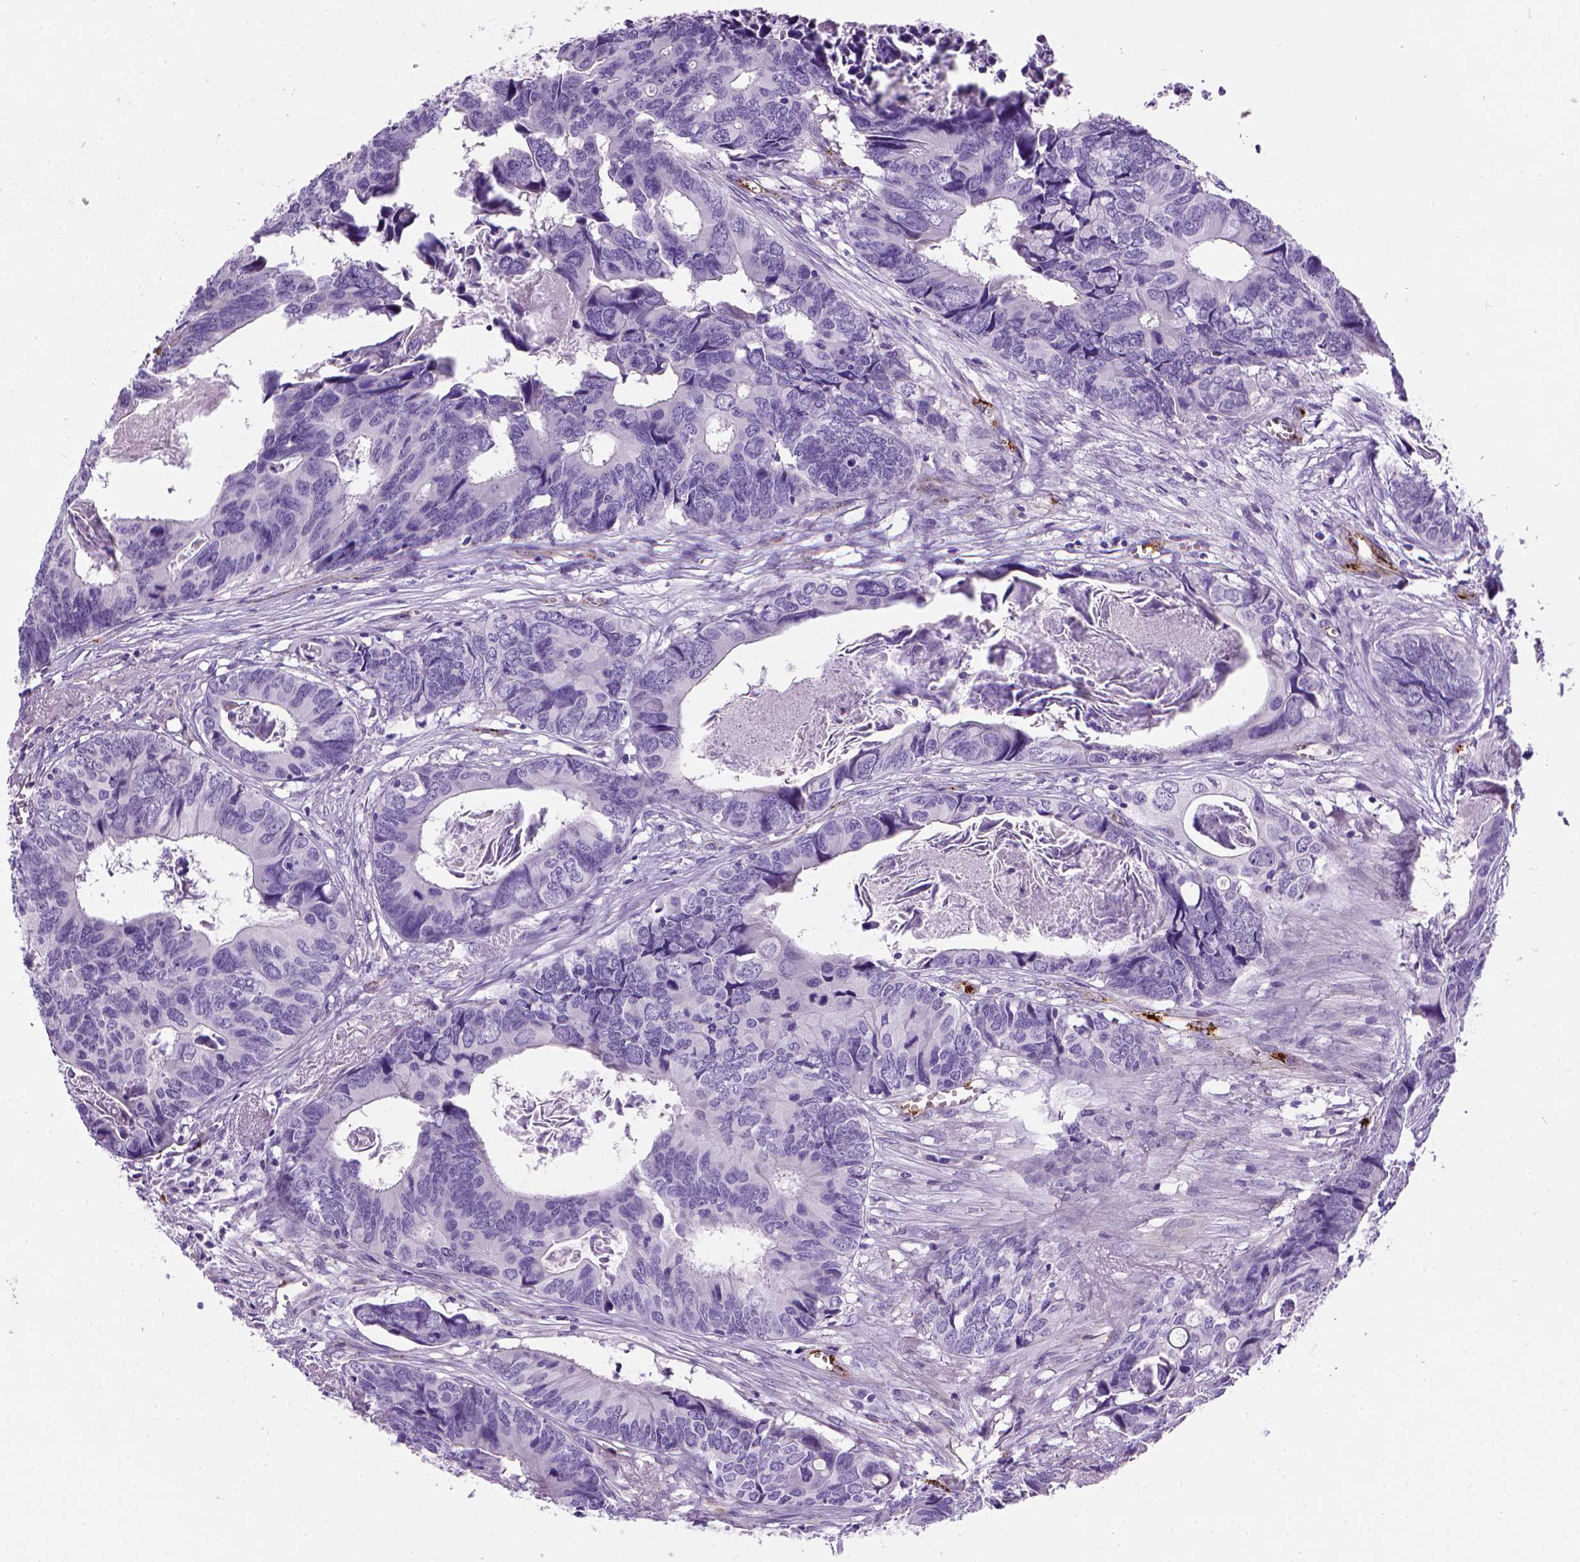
{"staining": {"intensity": "negative", "quantity": "none", "location": "none"}, "tissue": "colorectal cancer", "cell_type": "Tumor cells", "image_type": "cancer", "snomed": [{"axis": "morphology", "description": "Adenocarcinoma, NOS"}, {"axis": "topography", "description": "Colon"}], "caption": "This is a image of immunohistochemistry staining of colorectal cancer (adenocarcinoma), which shows no positivity in tumor cells.", "gene": "VWF", "patient": {"sex": "female", "age": 82}}